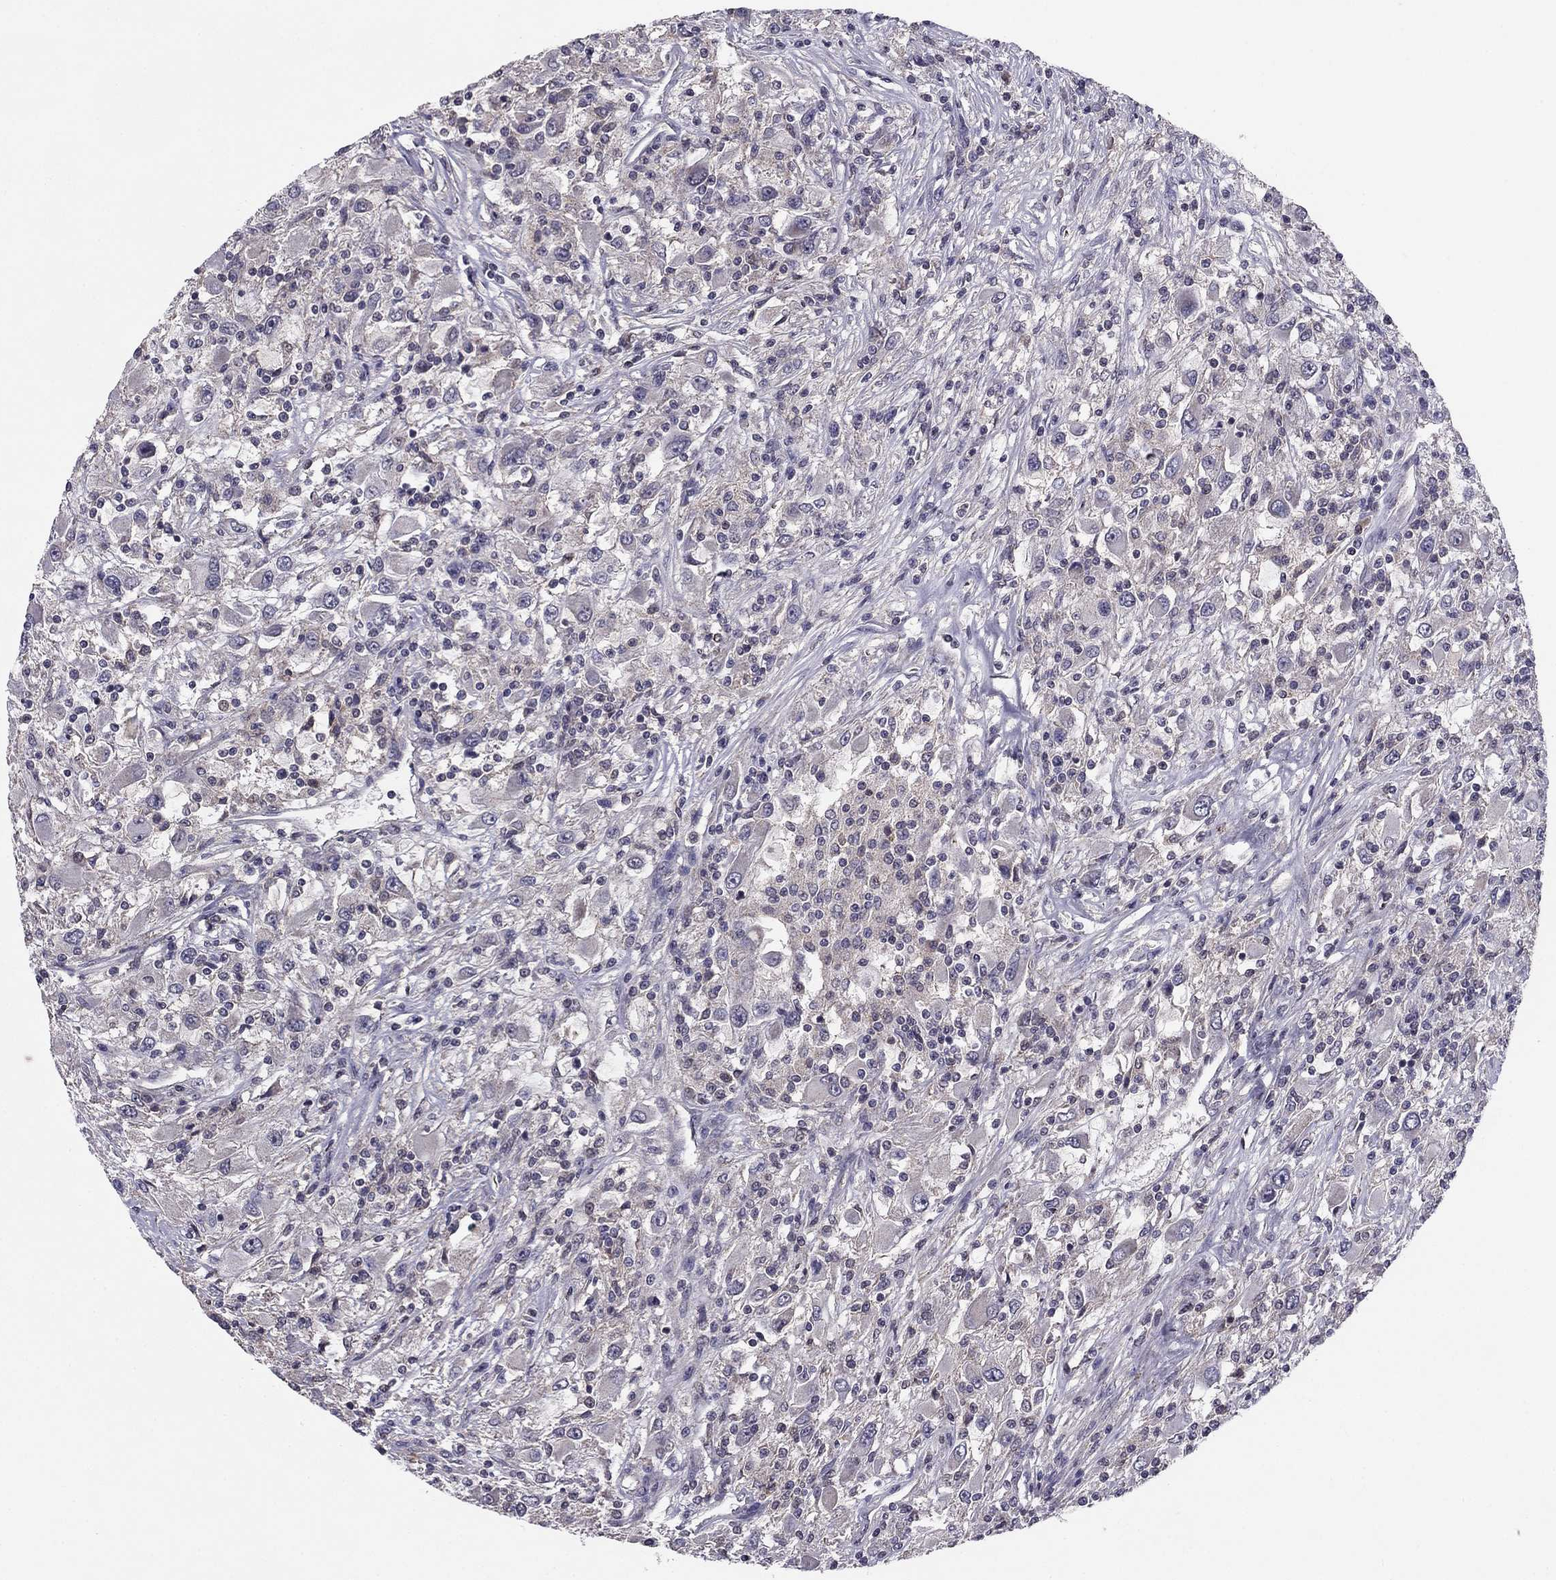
{"staining": {"intensity": "negative", "quantity": "none", "location": "none"}, "tissue": "renal cancer", "cell_type": "Tumor cells", "image_type": "cancer", "snomed": [{"axis": "morphology", "description": "Adenocarcinoma, NOS"}, {"axis": "topography", "description": "Kidney"}], "caption": "Tumor cells are negative for protein expression in human adenocarcinoma (renal).", "gene": "HCN1", "patient": {"sex": "female", "age": 67}}